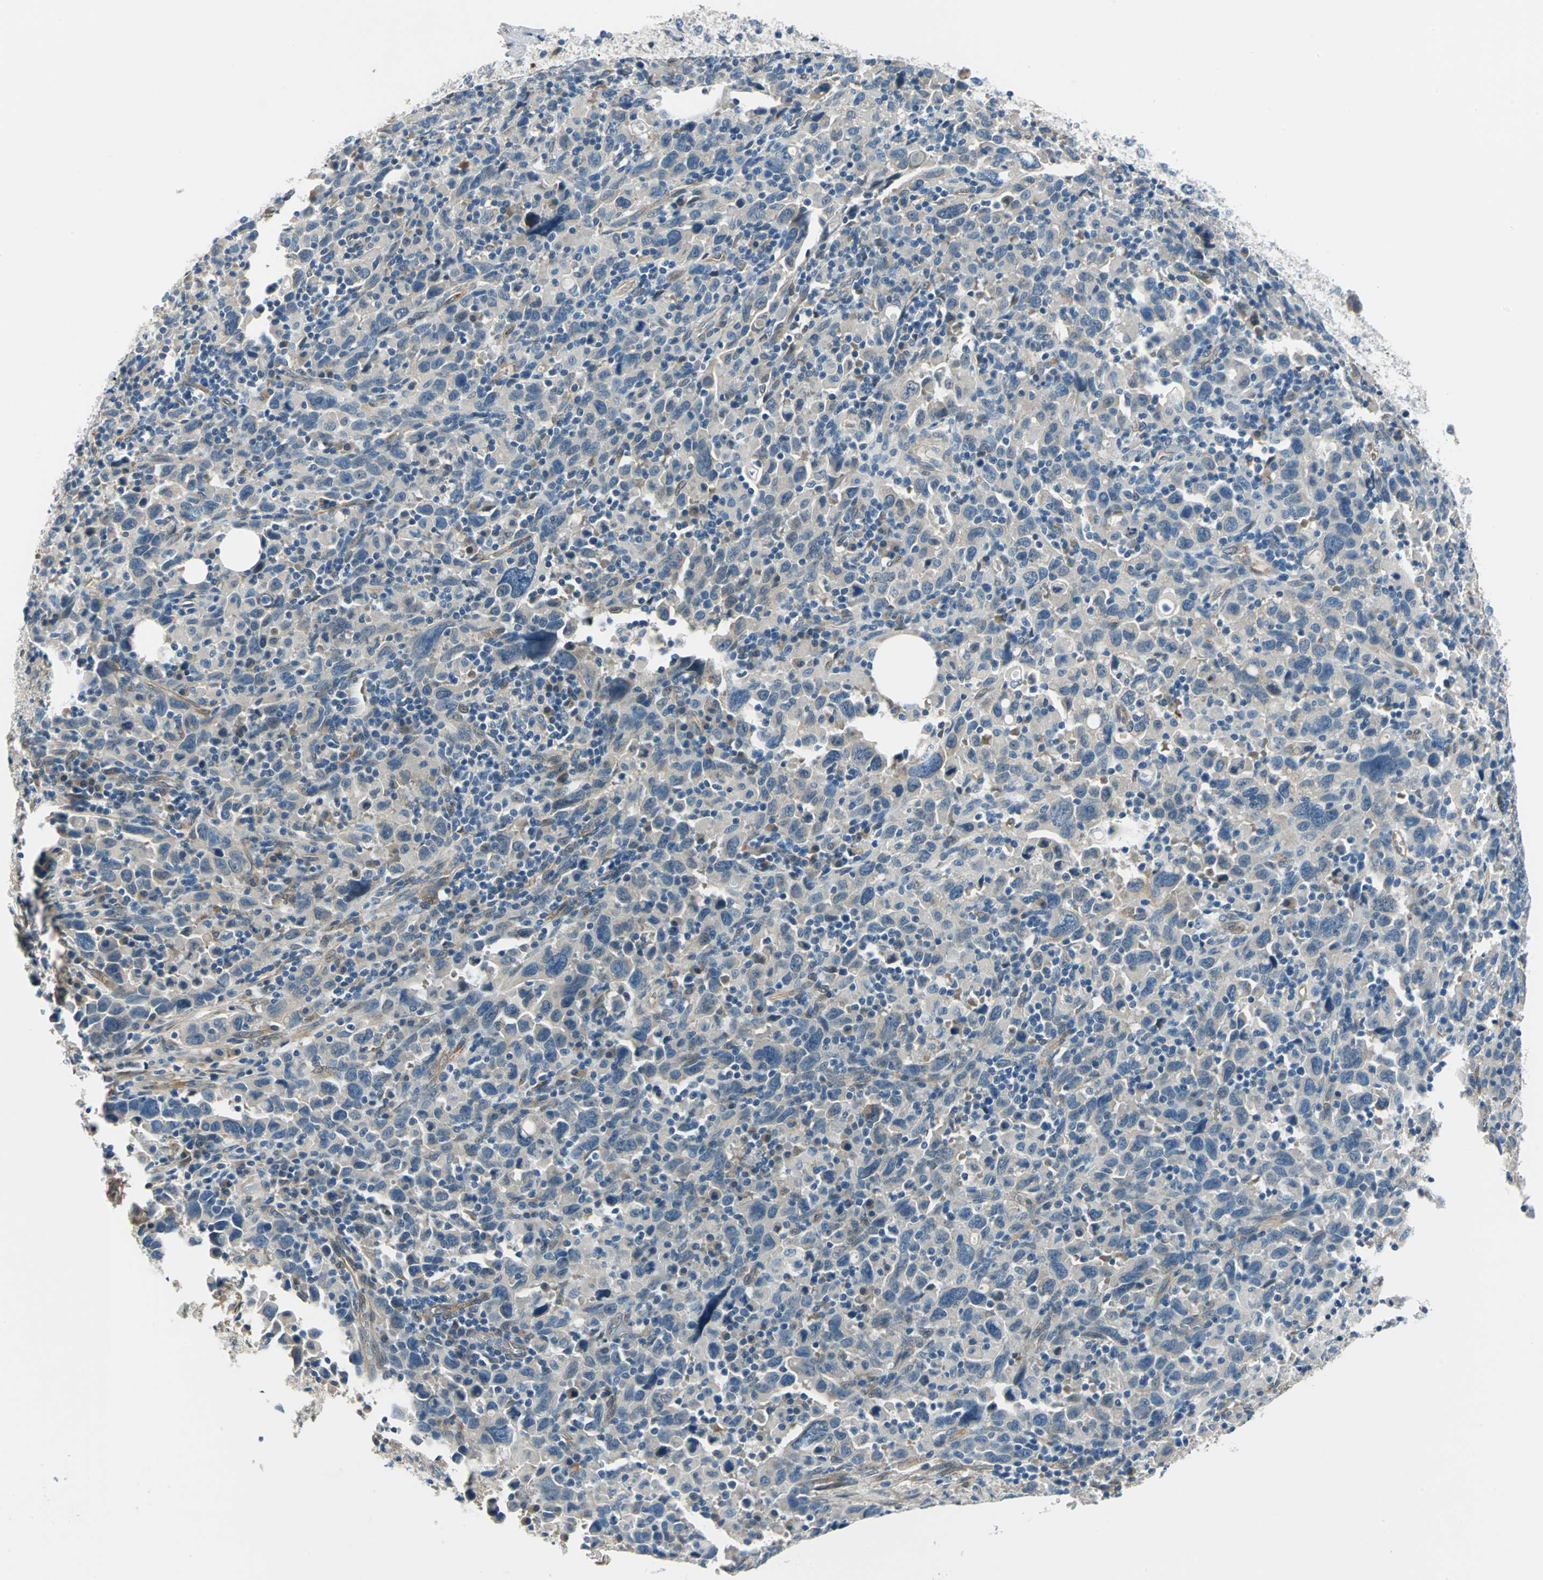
{"staining": {"intensity": "weak", "quantity": "<25%", "location": "cytoplasmic/membranous"}, "tissue": "urothelial cancer", "cell_type": "Tumor cells", "image_type": "cancer", "snomed": [{"axis": "morphology", "description": "Urothelial carcinoma, High grade"}, {"axis": "topography", "description": "Urinary bladder"}], "caption": "IHC of urothelial carcinoma (high-grade) shows no expression in tumor cells. Nuclei are stained in blue.", "gene": "CDC42EP1", "patient": {"sex": "male", "age": 61}}